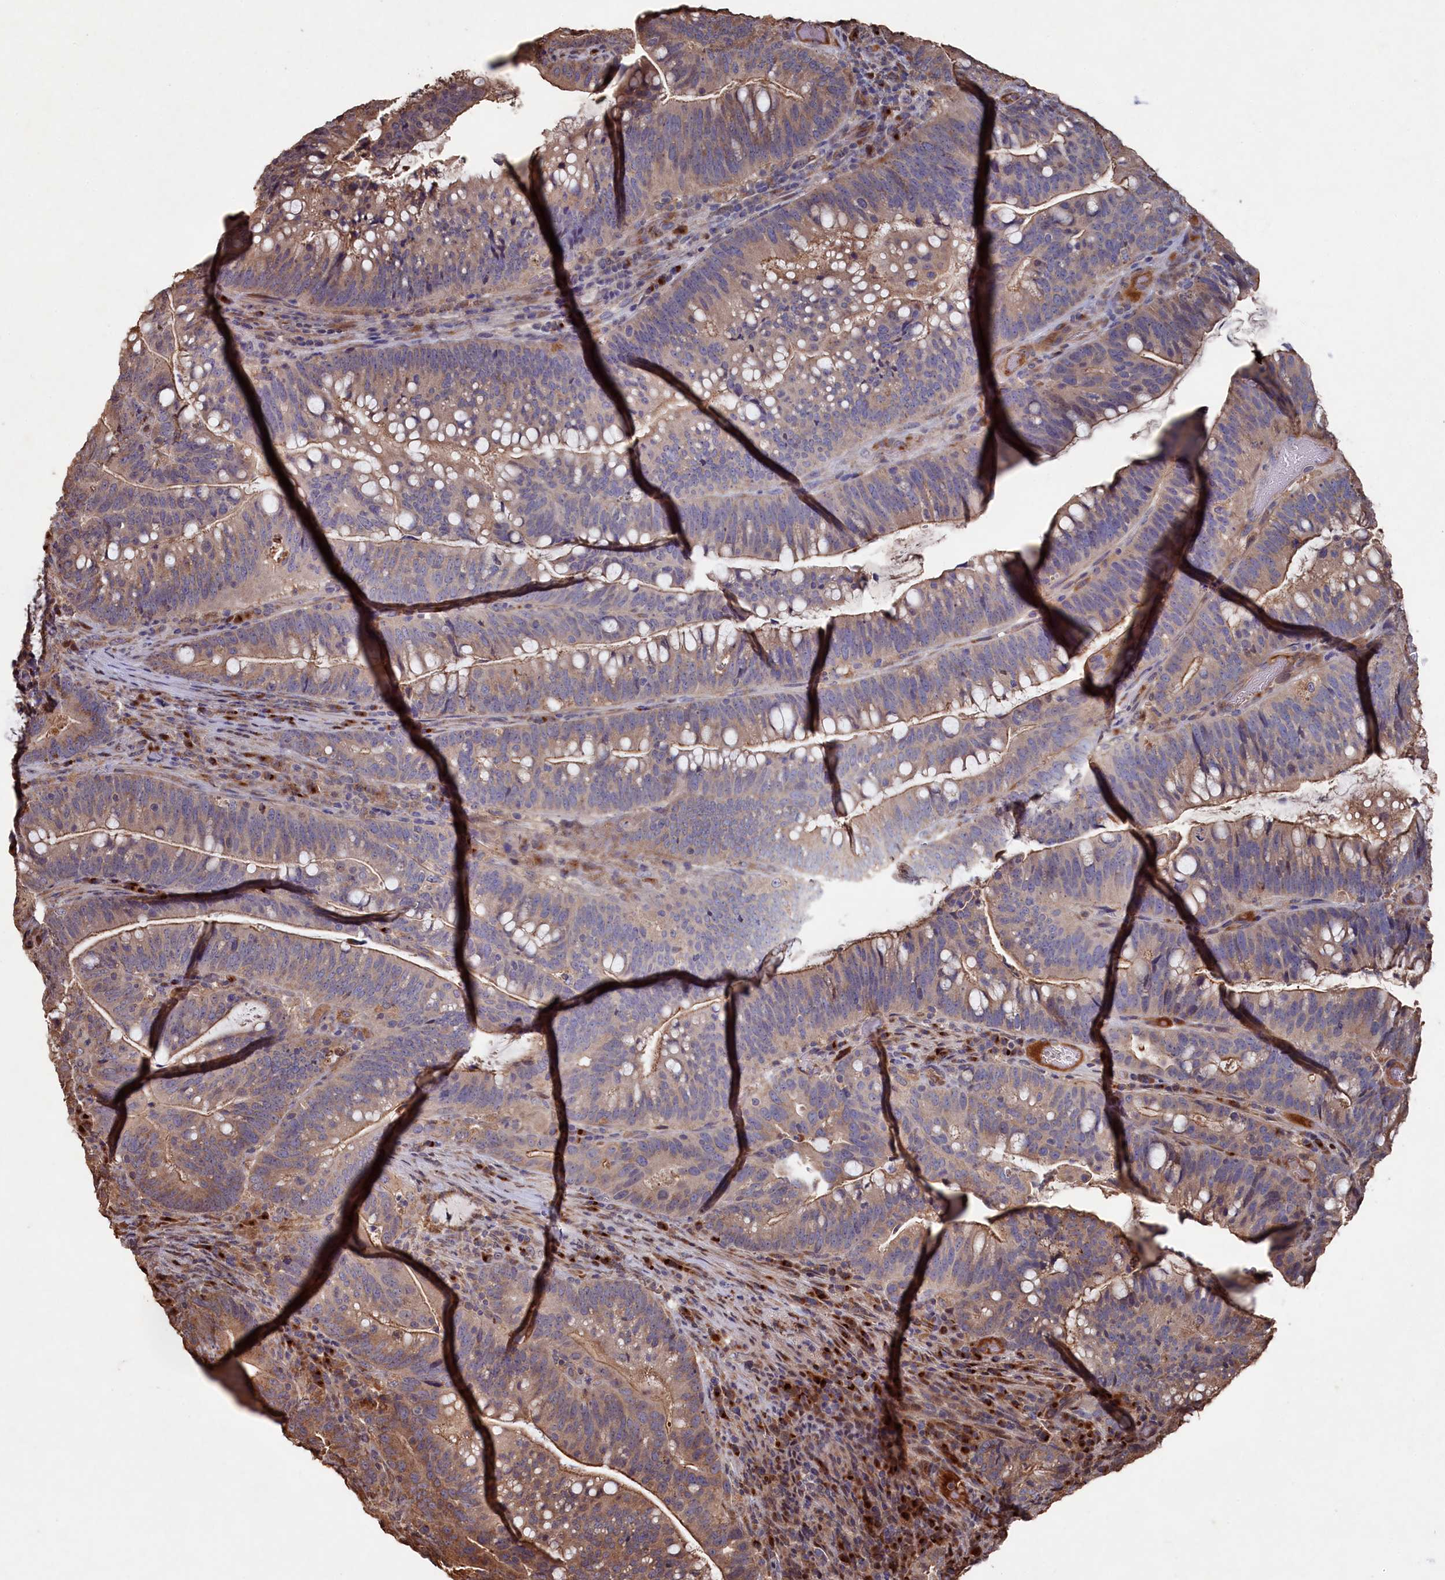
{"staining": {"intensity": "moderate", "quantity": "25%-75%", "location": "cytoplasmic/membranous"}, "tissue": "colorectal cancer", "cell_type": "Tumor cells", "image_type": "cancer", "snomed": [{"axis": "morphology", "description": "Adenocarcinoma, NOS"}, {"axis": "topography", "description": "Colon"}], "caption": "Immunohistochemistry (IHC) (DAB) staining of colorectal cancer exhibits moderate cytoplasmic/membranous protein expression in approximately 25%-75% of tumor cells. (DAB (3,3'-diaminobenzidine) IHC with brightfield microscopy, high magnification).", "gene": "NAA60", "patient": {"sex": "female", "age": 66}}